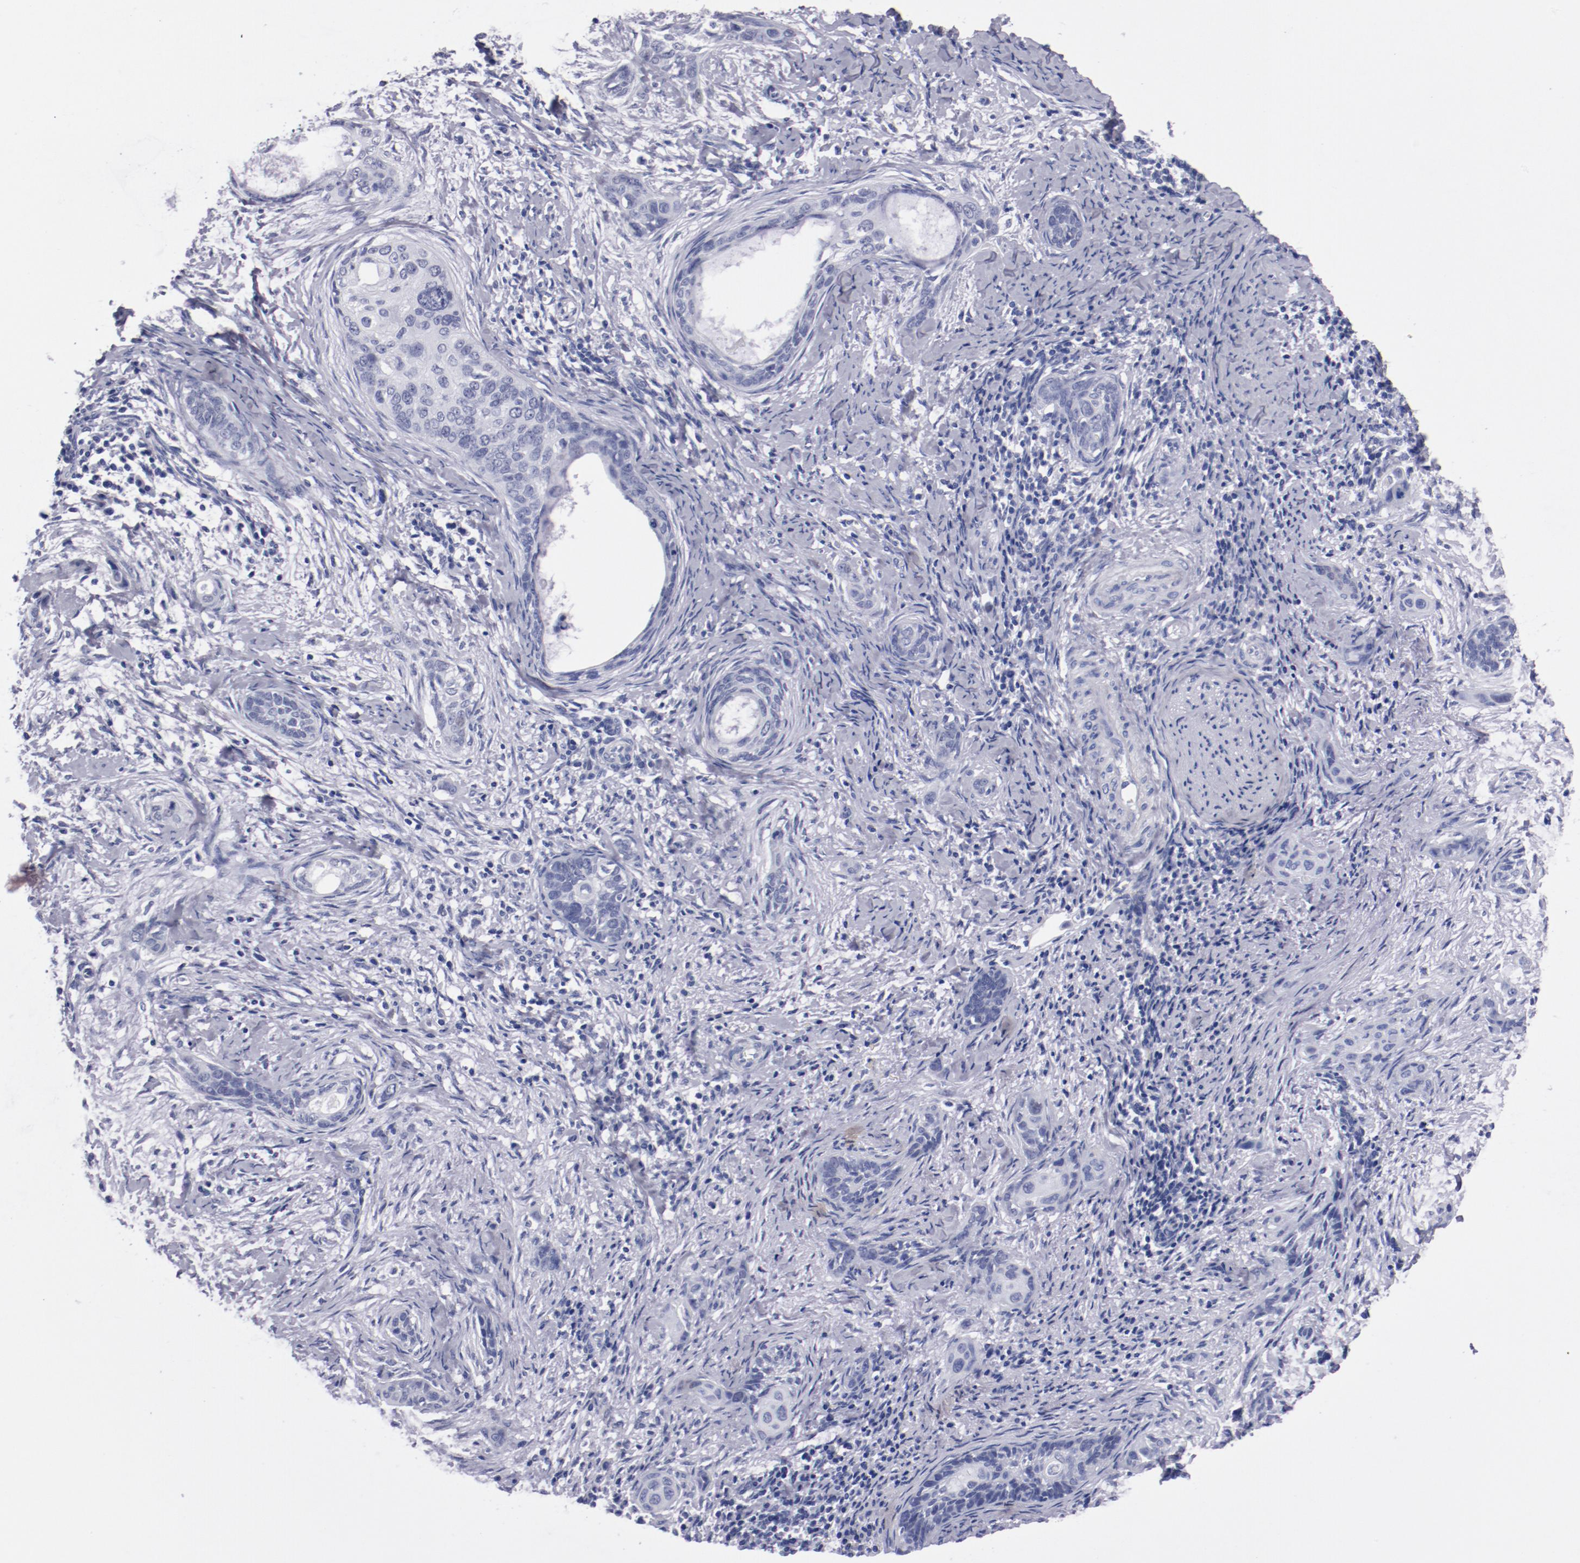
{"staining": {"intensity": "negative", "quantity": "none", "location": "none"}, "tissue": "cervical cancer", "cell_type": "Tumor cells", "image_type": "cancer", "snomed": [{"axis": "morphology", "description": "Squamous cell carcinoma, NOS"}, {"axis": "topography", "description": "Cervix"}], "caption": "DAB (3,3'-diaminobenzidine) immunohistochemical staining of cervical squamous cell carcinoma demonstrates no significant staining in tumor cells. (Brightfield microscopy of DAB (3,3'-diaminobenzidine) immunohistochemistry at high magnification).", "gene": "HNF1B", "patient": {"sex": "female", "age": 33}}